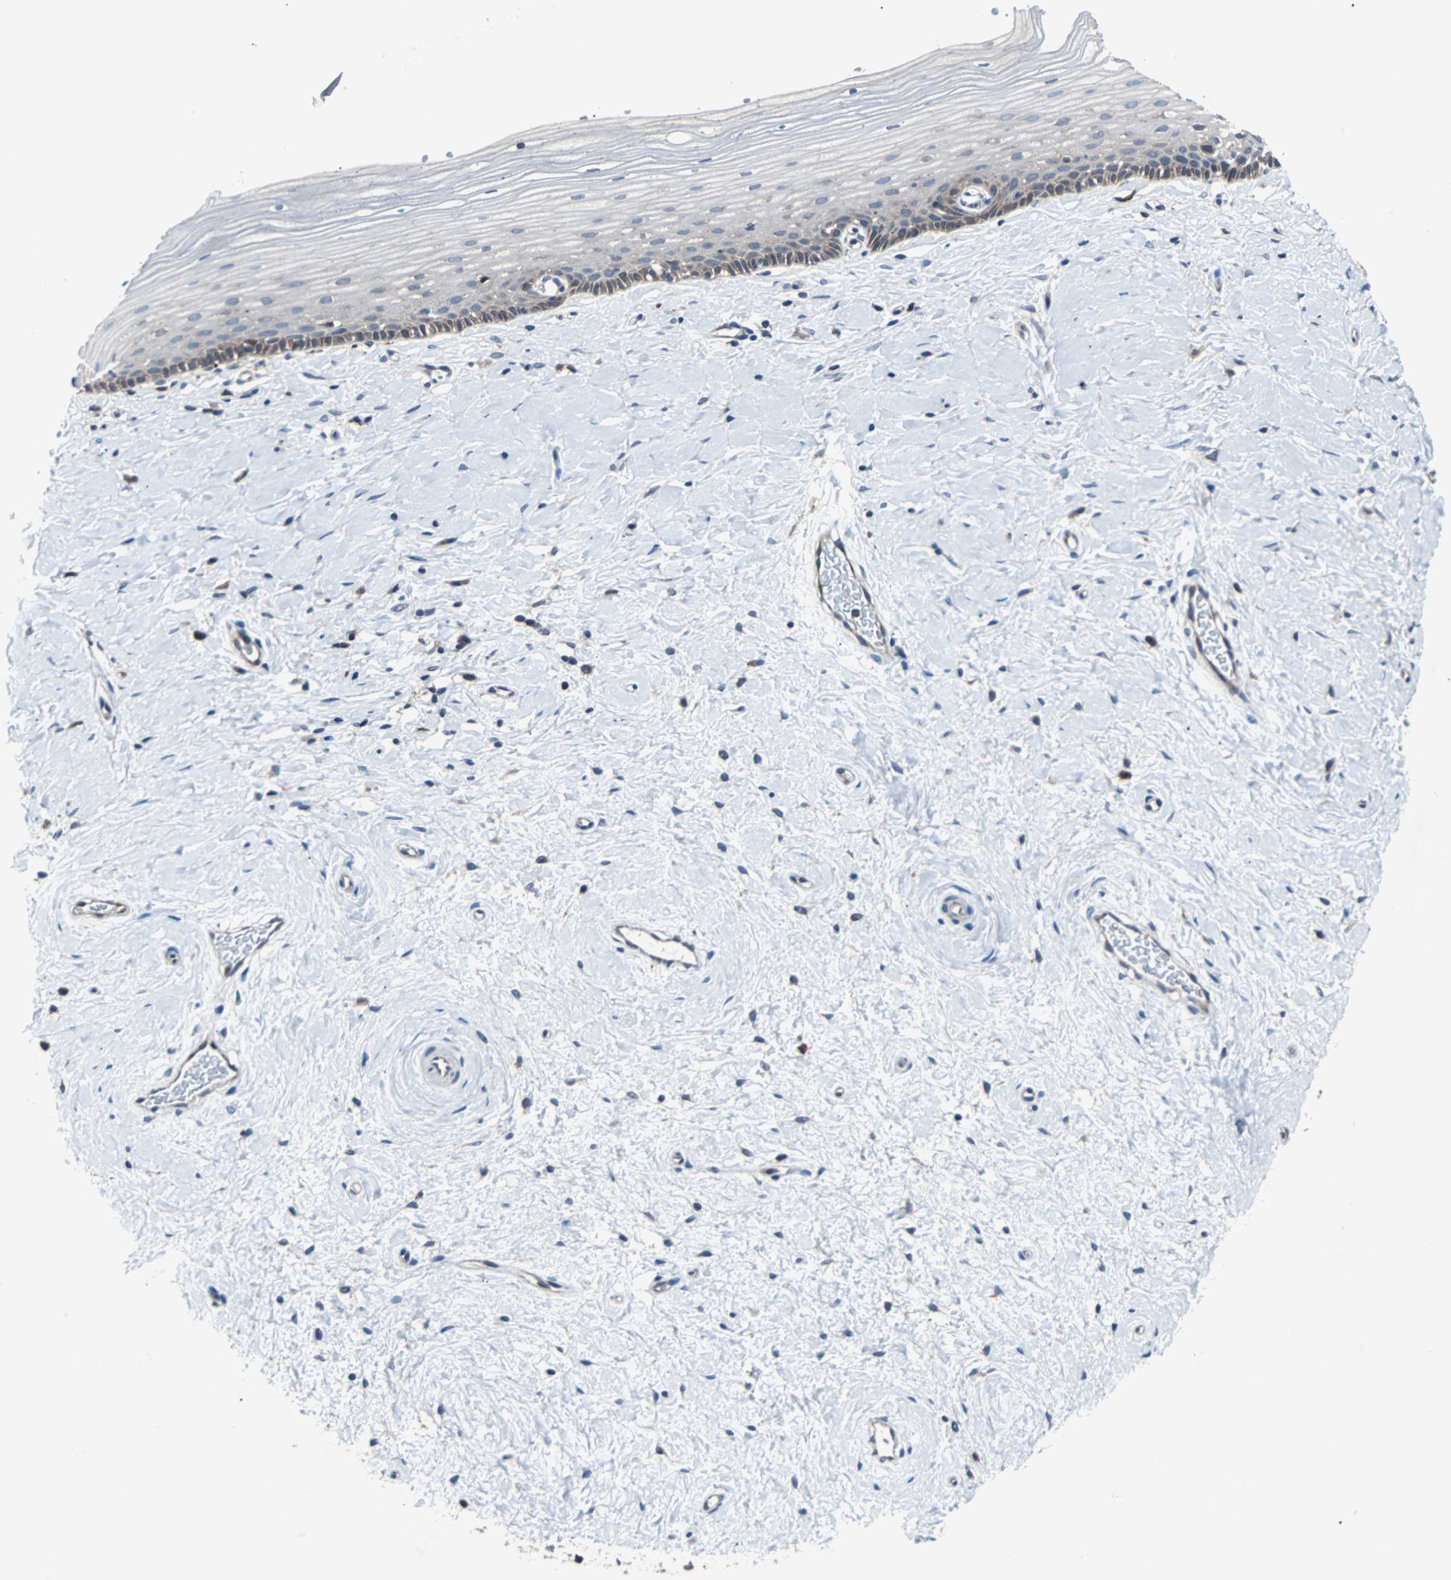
{"staining": {"intensity": "weak", "quantity": ">75%", "location": "cytoplasmic/membranous"}, "tissue": "cervix", "cell_type": "Glandular cells", "image_type": "normal", "snomed": [{"axis": "morphology", "description": "Normal tissue, NOS"}, {"axis": "topography", "description": "Cervix"}], "caption": "The image reveals staining of unremarkable cervix, revealing weak cytoplasmic/membranous protein expression (brown color) within glandular cells. Using DAB (brown) and hematoxylin (blue) stains, captured at high magnification using brightfield microscopy.", "gene": "PAK1", "patient": {"sex": "female", "age": 39}}